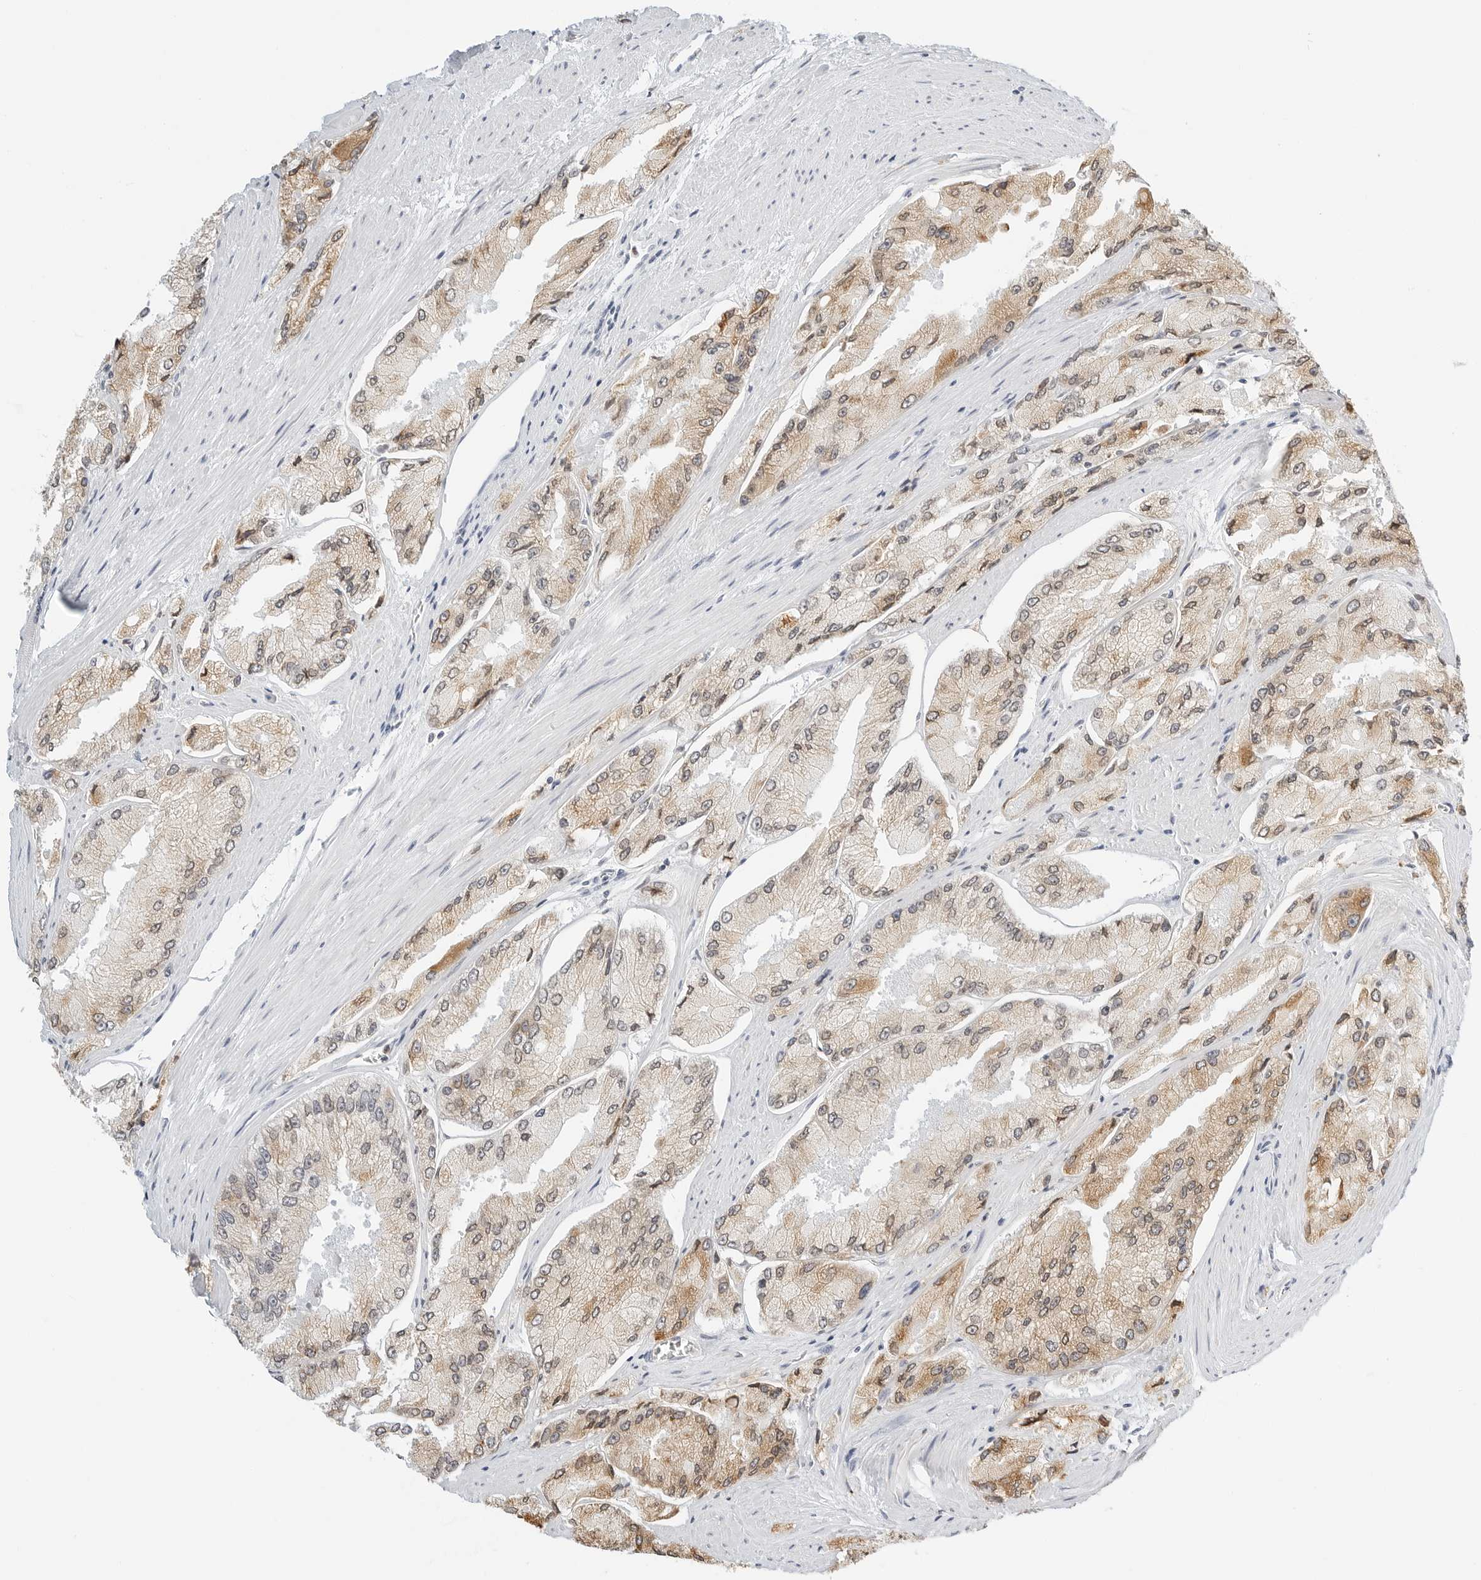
{"staining": {"intensity": "moderate", "quantity": "<25%", "location": "cytoplasmic/membranous"}, "tissue": "prostate cancer", "cell_type": "Tumor cells", "image_type": "cancer", "snomed": [{"axis": "morphology", "description": "Adenocarcinoma, High grade"}, {"axis": "topography", "description": "Prostate"}], "caption": "A low amount of moderate cytoplasmic/membranous positivity is present in approximately <25% of tumor cells in prostate high-grade adenocarcinoma tissue.", "gene": "THEM4", "patient": {"sex": "male", "age": 58}}